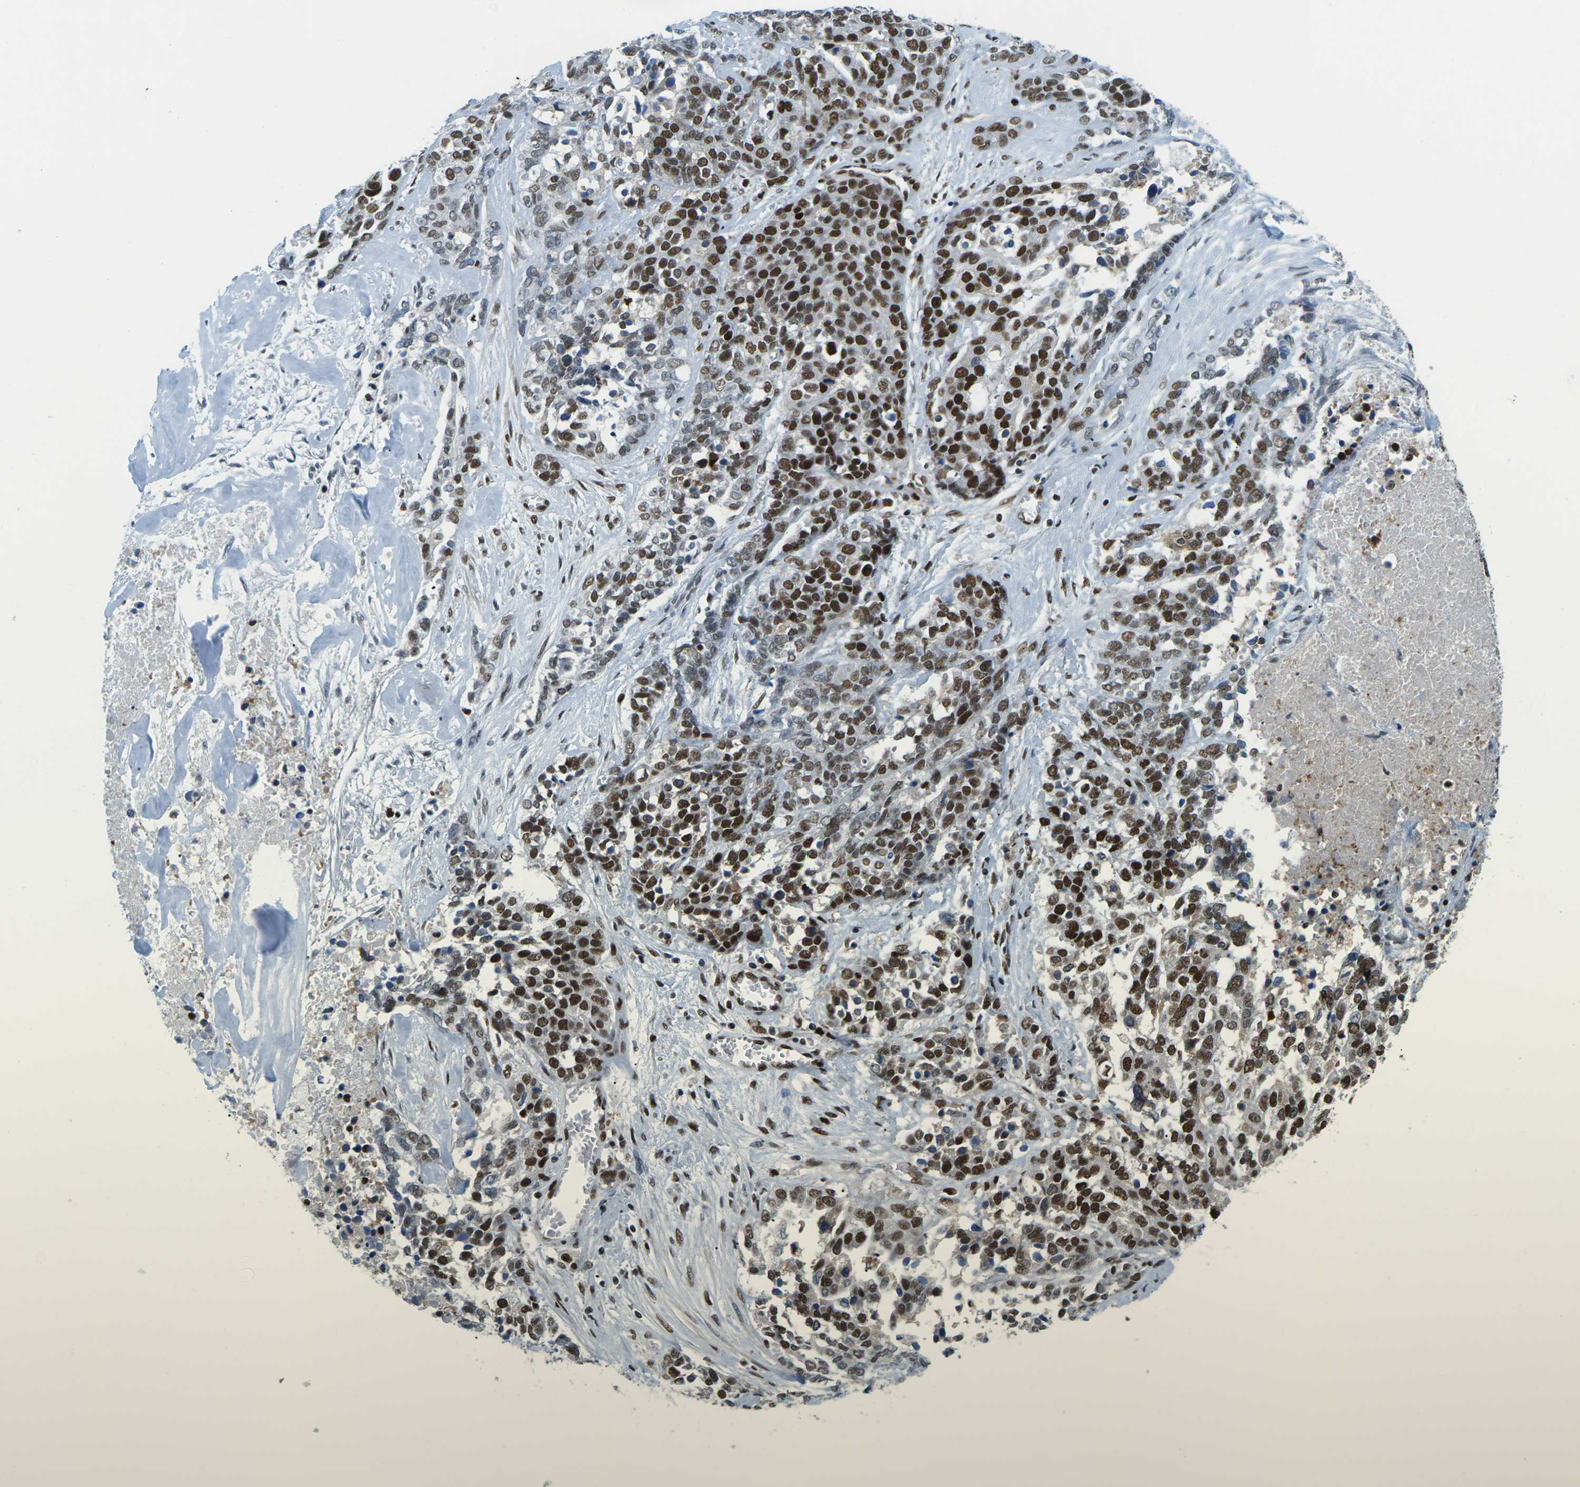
{"staining": {"intensity": "strong", "quantity": "25%-75%", "location": "nuclear"}, "tissue": "ovarian cancer", "cell_type": "Tumor cells", "image_type": "cancer", "snomed": [{"axis": "morphology", "description": "Cystadenocarcinoma, serous, NOS"}, {"axis": "topography", "description": "Ovary"}], "caption": "Human ovarian cancer stained with a brown dye displays strong nuclear positive expression in approximately 25%-75% of tumor cells.", "gene": "PSME3", "patient": {"sex": "female", "age": 44}}